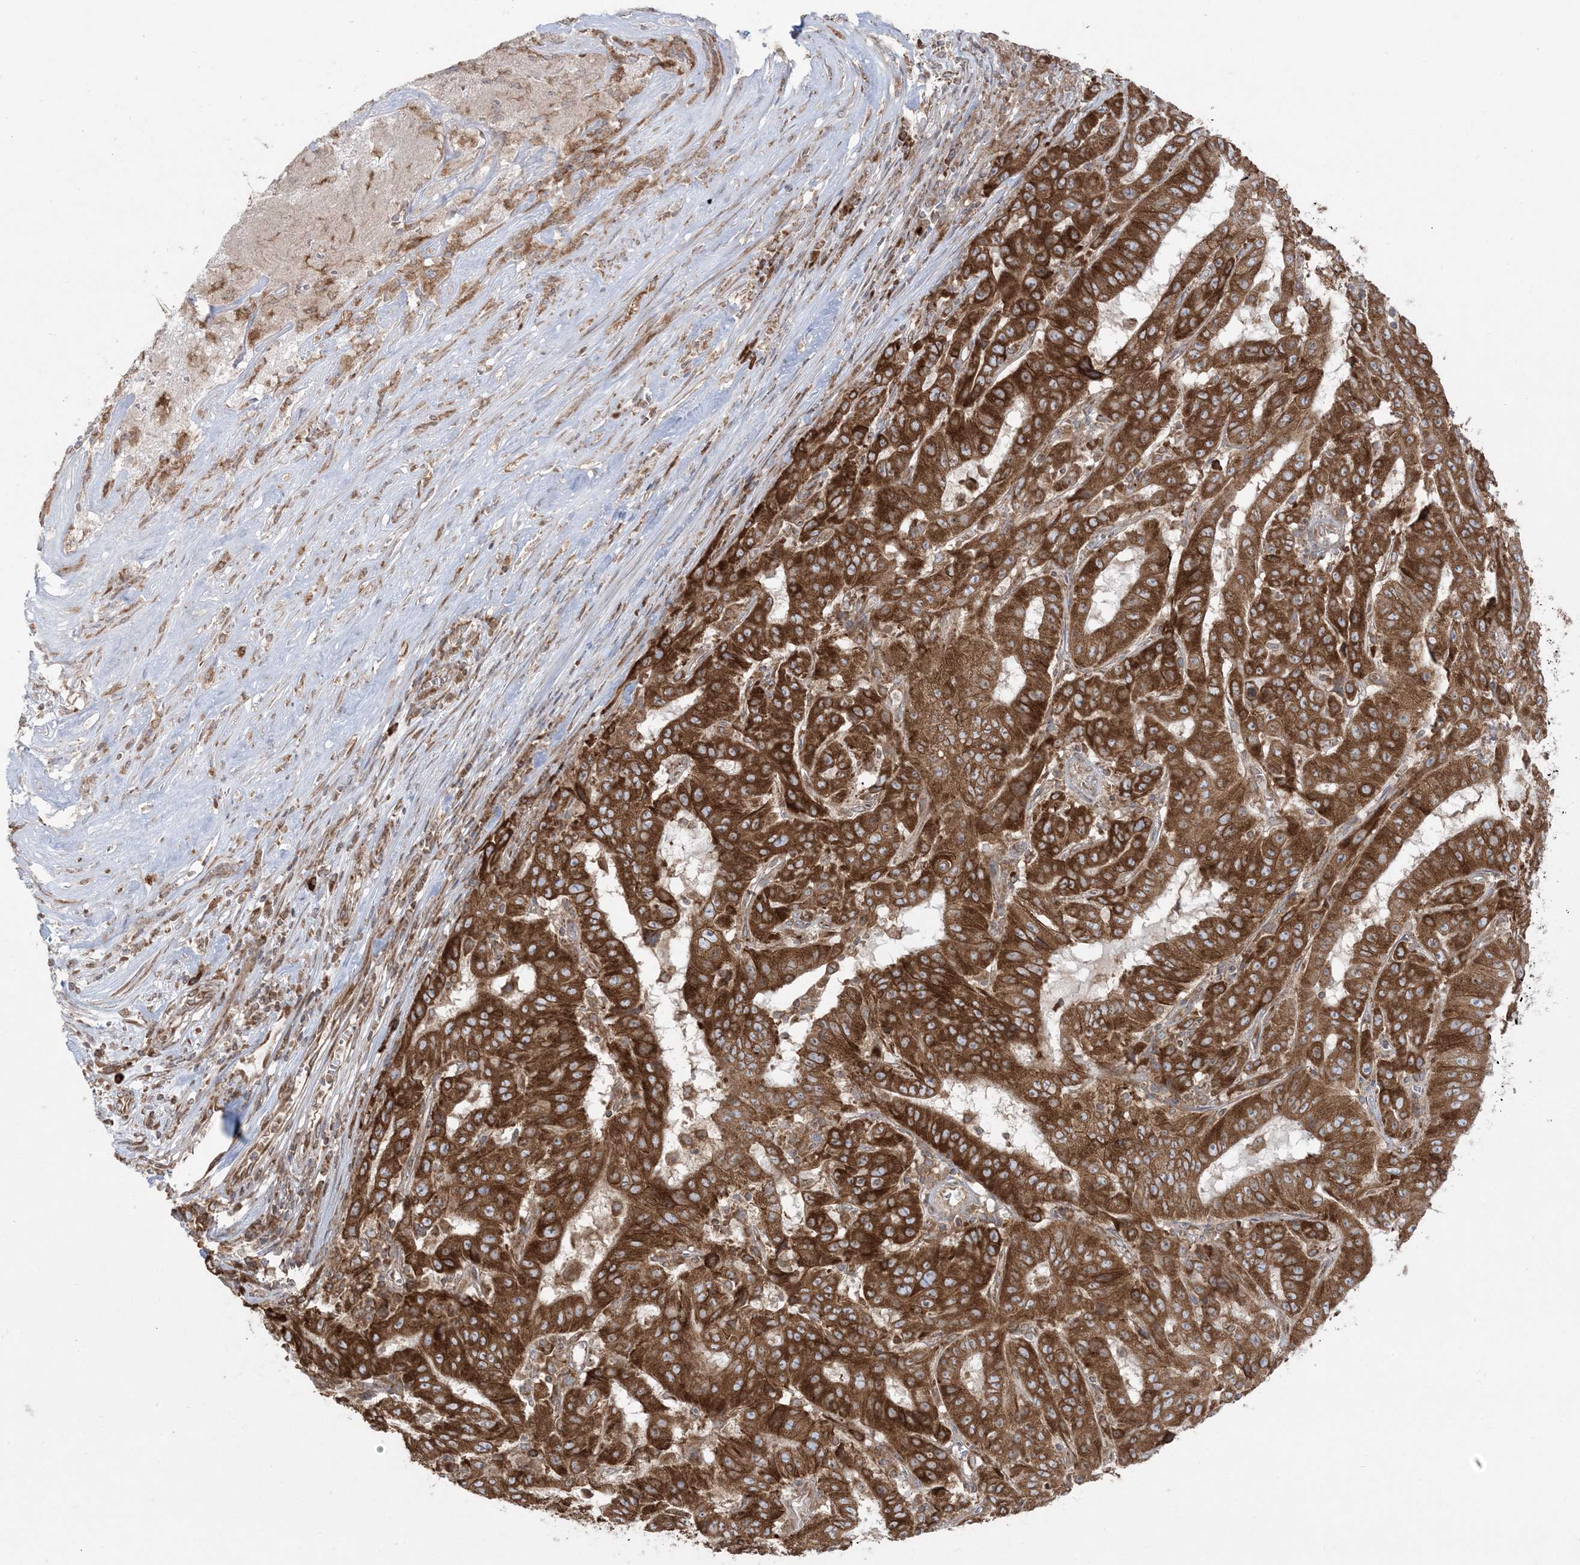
{"staining": {"intensity": "strong", "quantity": ">75%", "location": "cytoplasmic/membranous"}, "tissue": "pancreatic cancer", "cell_type": "Tumor cells", "image_type": "cancer", "snomed": [{"axis": "morphology", "description": "Adenocarcinoma, NOS"}, {"axis": "topography", "description": "Pancreas"}], "caption": "Immunohistochemical staining of pancreatic cancer (adenocarcinoma) exhibits high levels of strong cytoplasmic/membranous staining in about >75% of tumor cells. (IHC, brightfield microscopy, high magnification).", "gene": "UBXN4", "patient": {"sex": "male", "age": 63}}